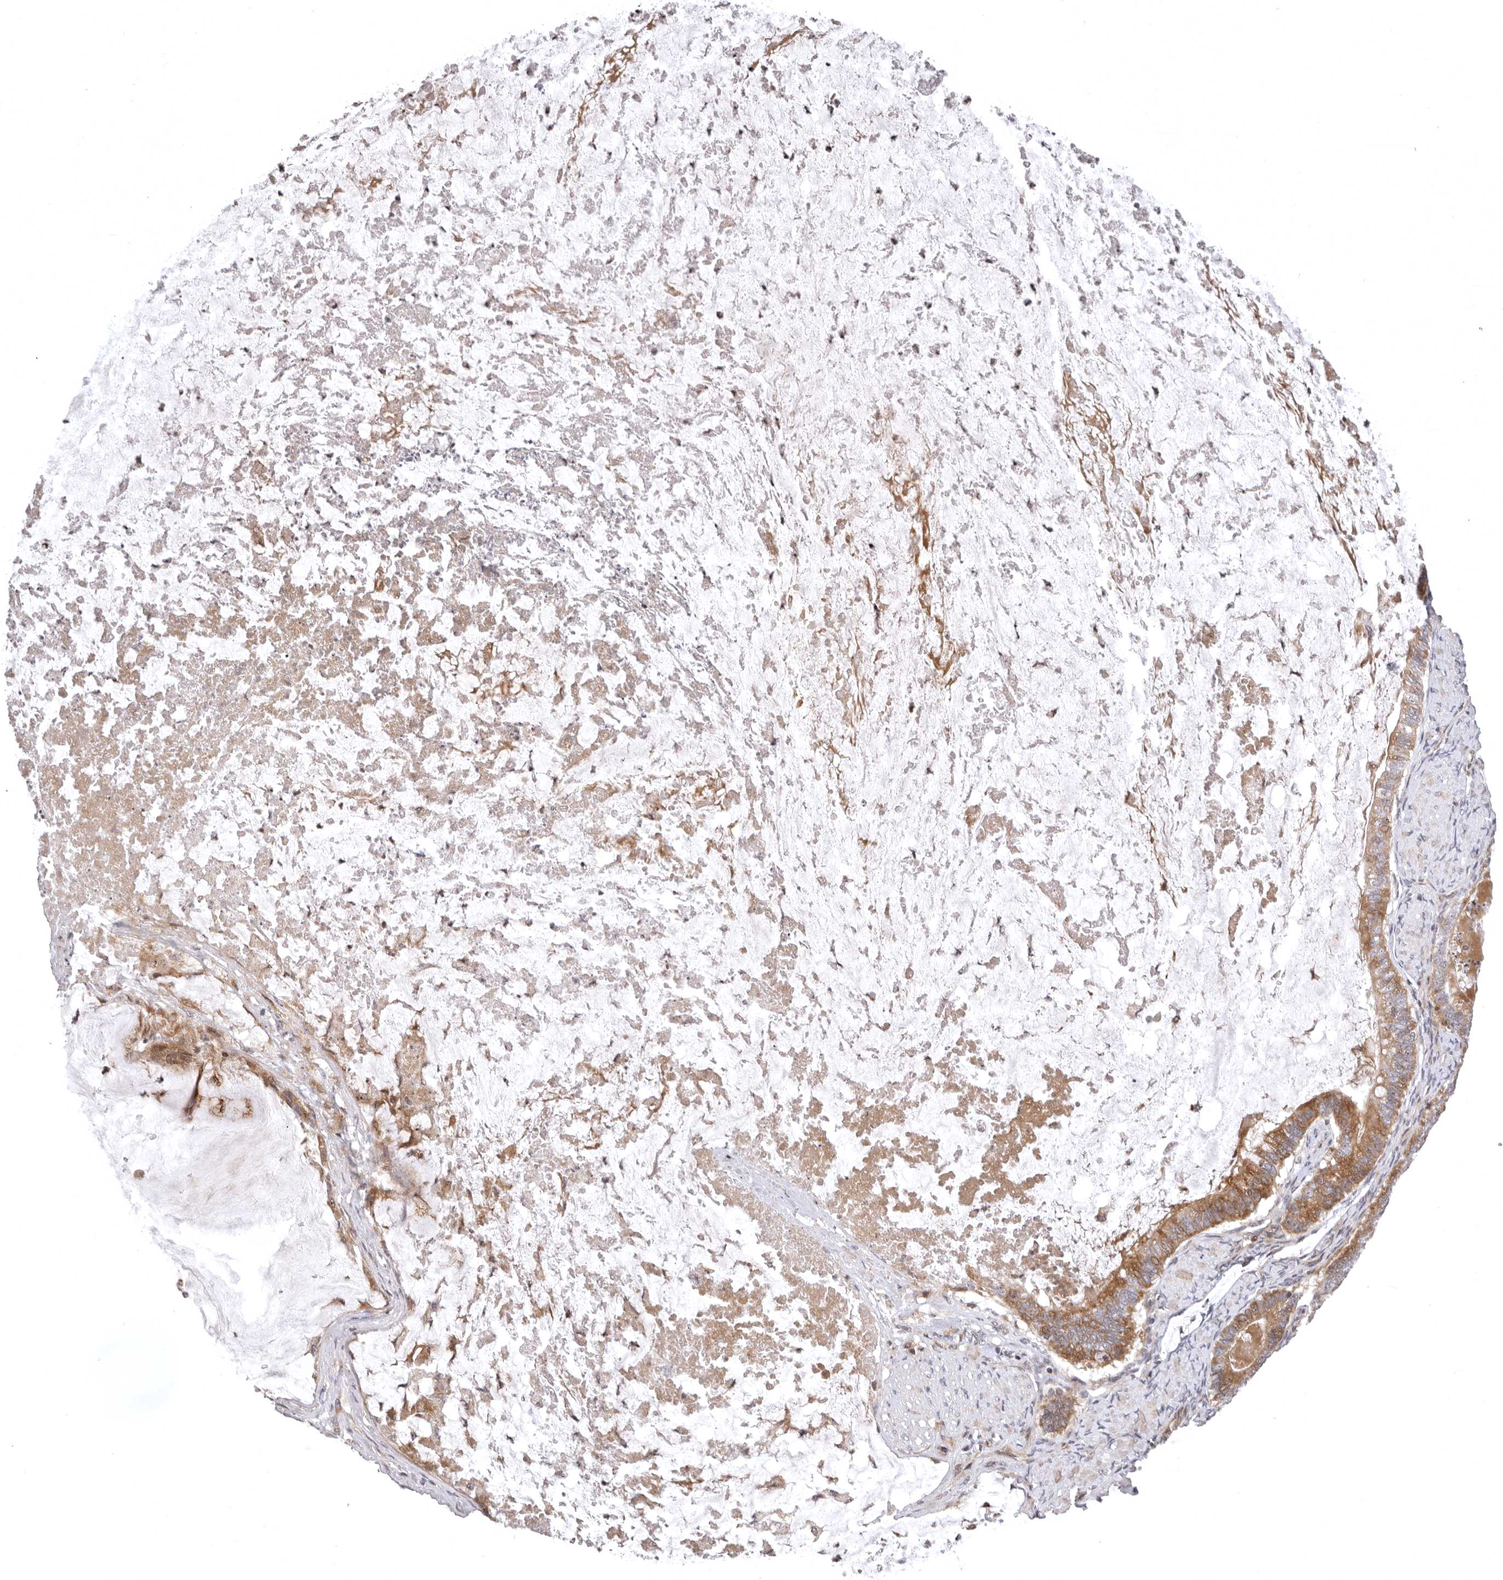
{"staining": {"intensity": "moderate", "quantity": ">75%", "location": "cytoplasmic/membranous"}, "tissue": "ovarian cancer", "cell_type": "Tumor cells", "image_type": "cancer", "snomed": [{"axis": "morphology", "description": "Cystadenocarcinoma, mucinous, NOS"}, {"axis": "topography", "description": "Ovary"}], "caption": "This photomicrograph displays immunohistochemistry (IHC) staining of ovarian mucinous cystadenocarcinoma, with medium moderate cytoplasmic/membranous positivity in approximately >75% of tumor cells.", "gene": "AZIN1", "patient": {"sex": "female", "age": 61}}